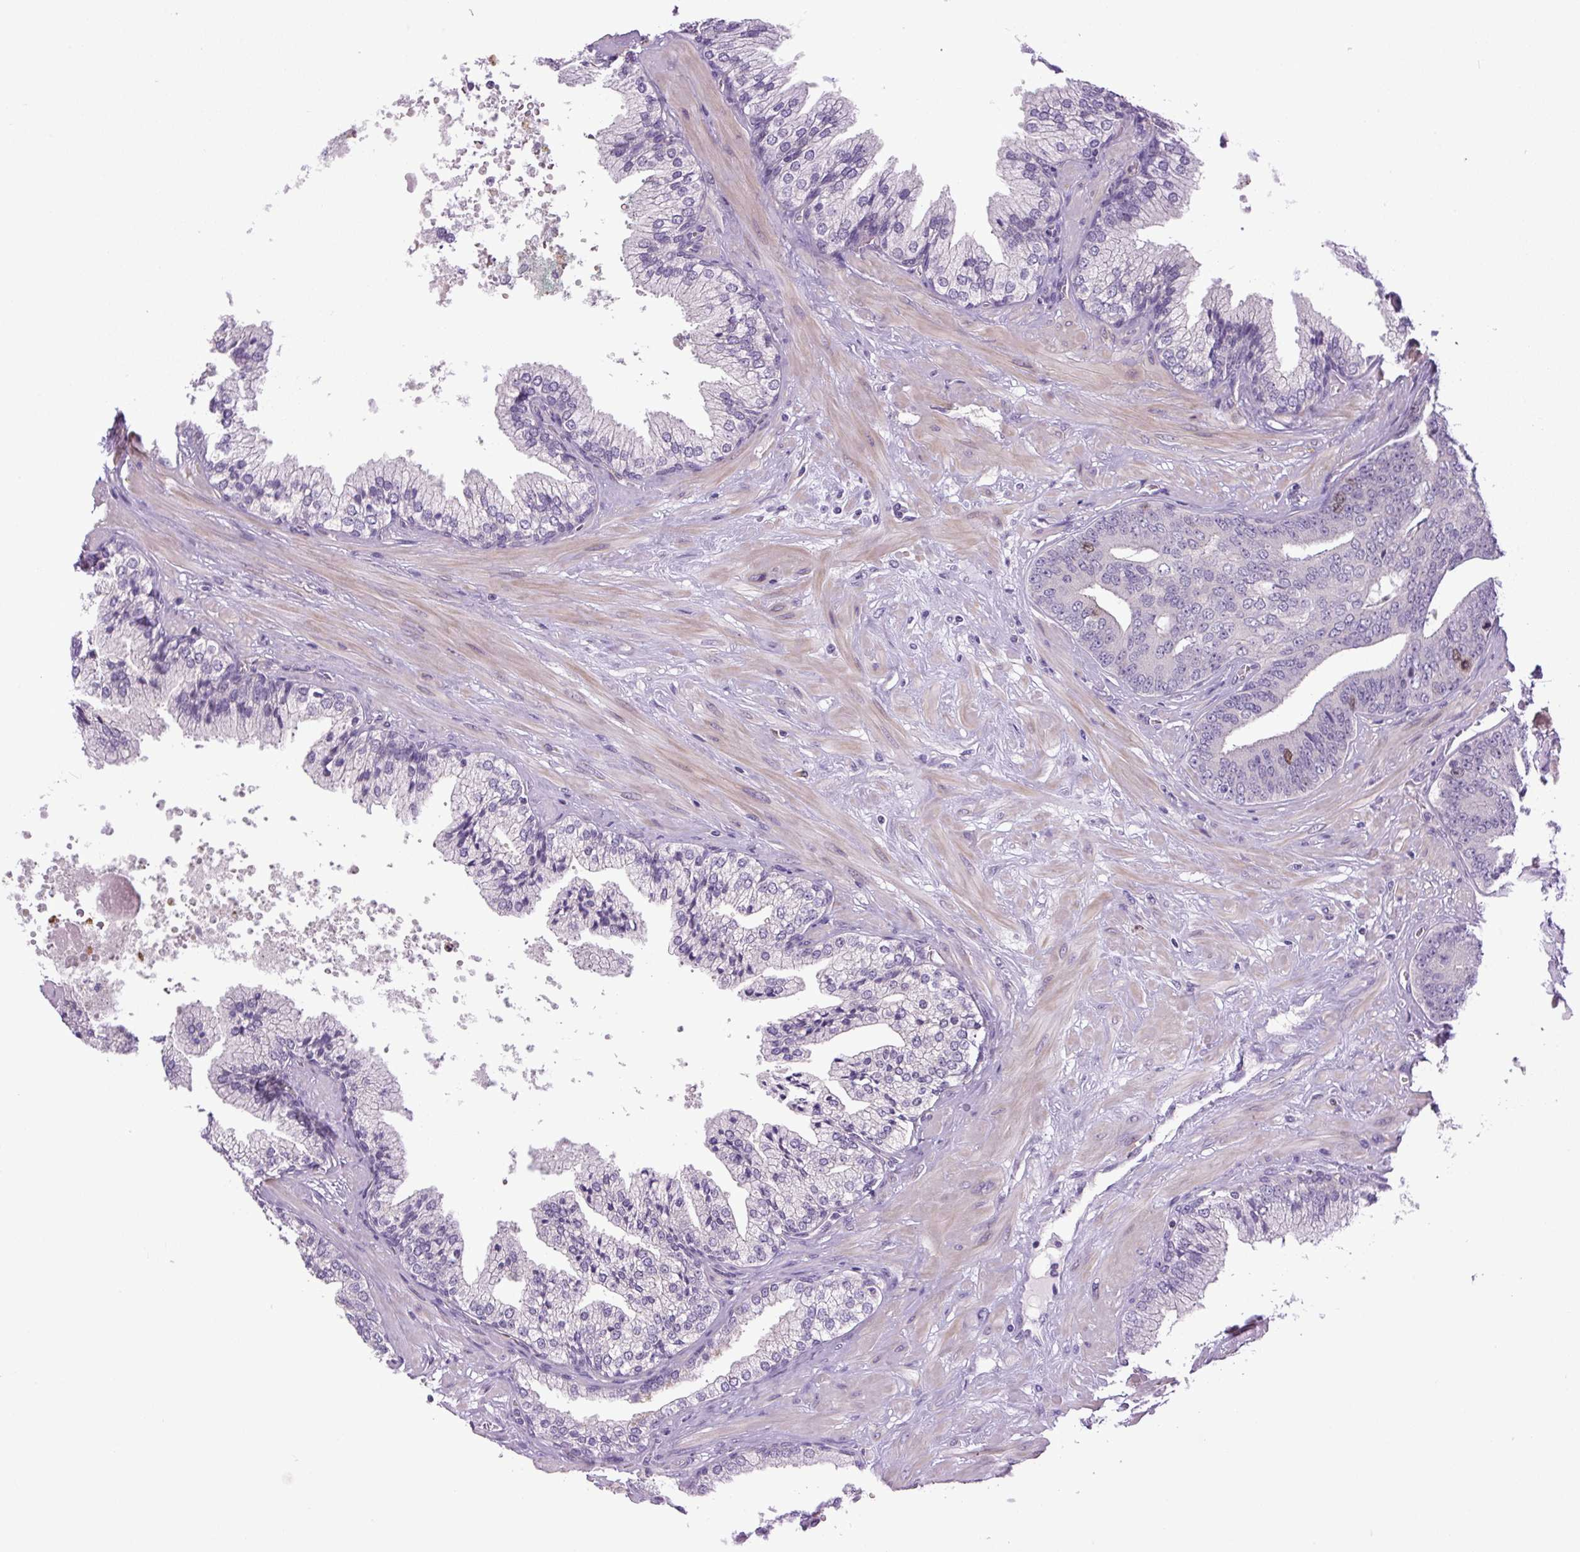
{"staining": {"intensity": "negative", "quantity": "none", "location": "none"}, "tissue": "prostate cancer", "cell_type": "Tumor cells", "image_type": "cancer", "snomed": [{"axis": "morphology", "description": "Adenocarcinoma, High grade"}, {"axis": "topography", "description": "Prostate"}], "caption": "The micrograph demonstrates no staining of tumor cells in prostate cancer (high-grade adenocarcinoma).", "gene": "KIFC1", "patient": {"sex": "male", "age": 55}}